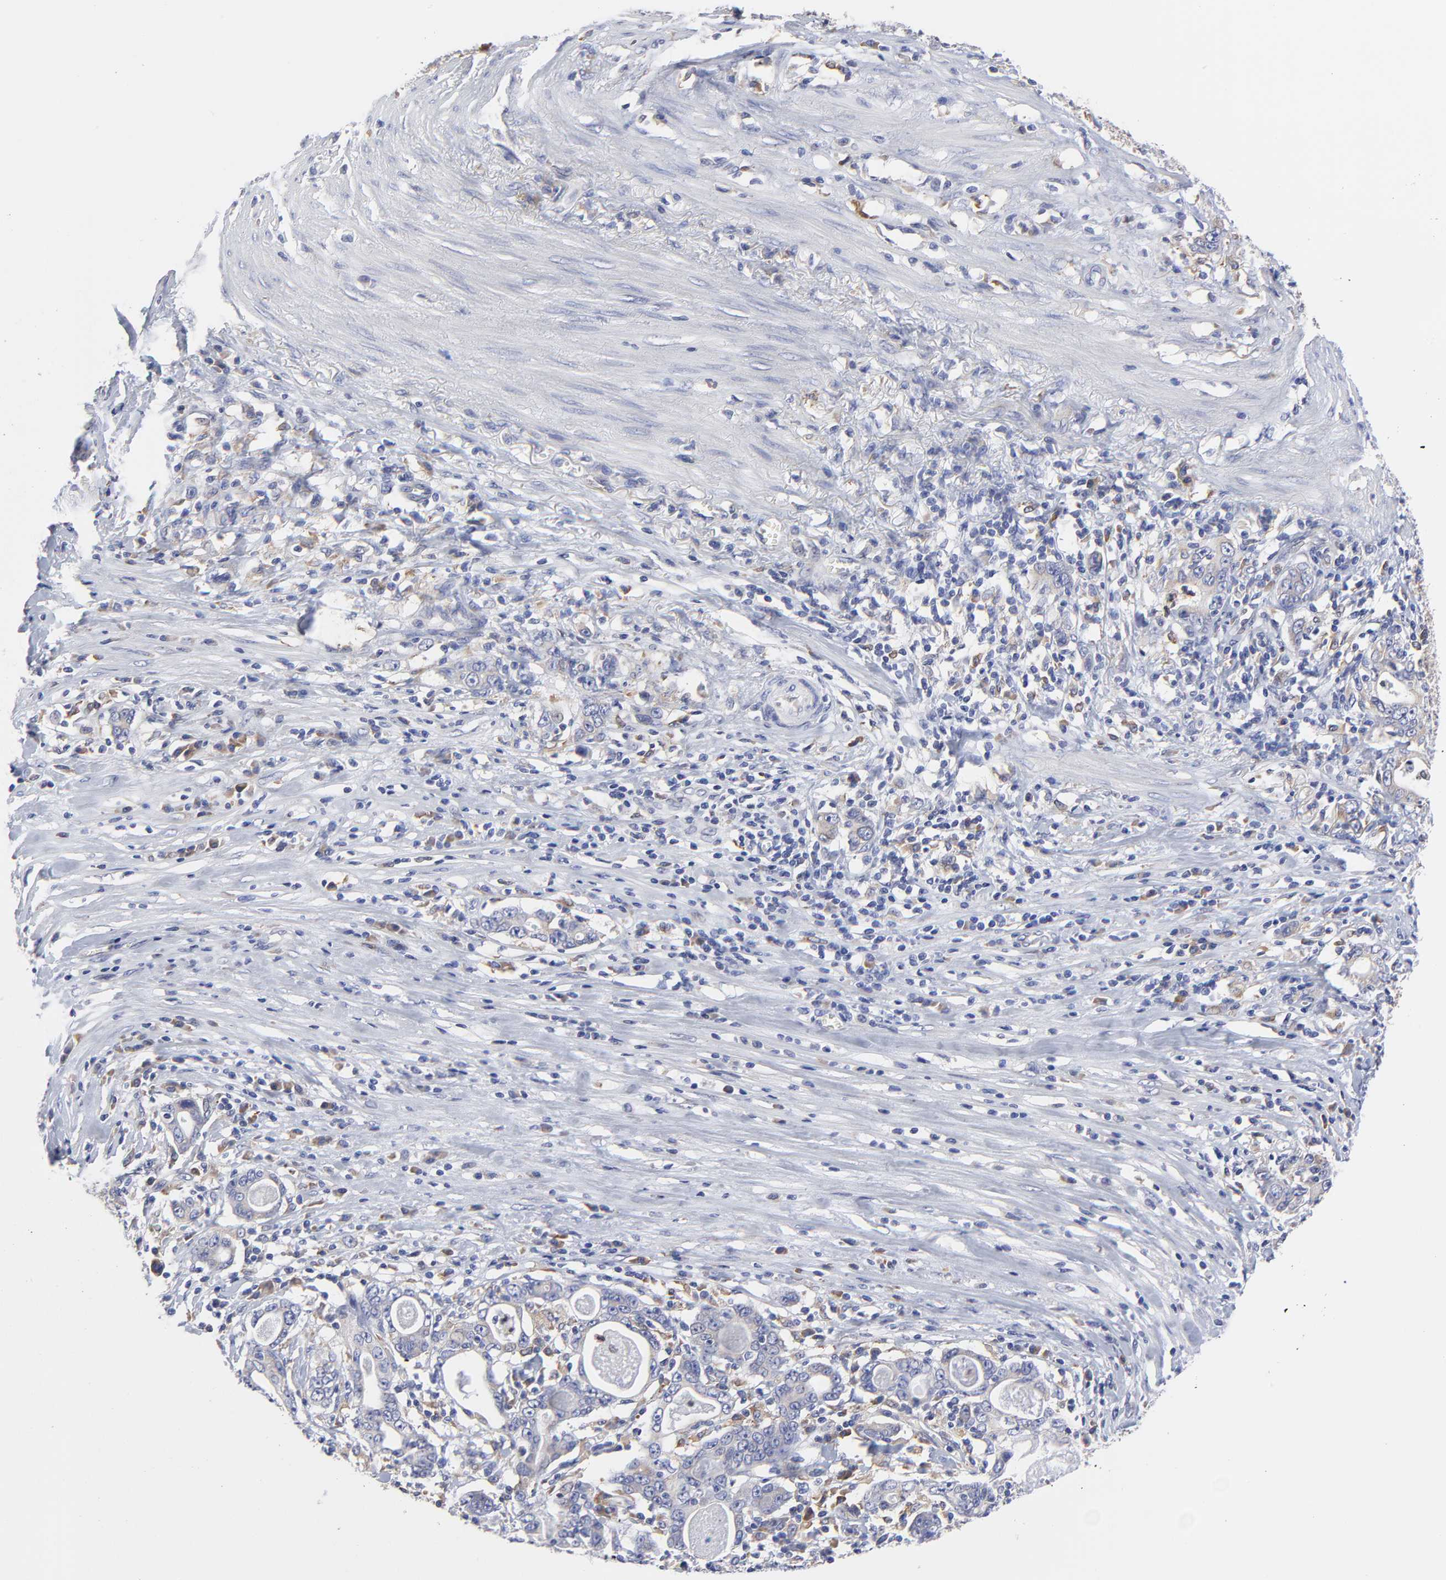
{"staining": {"intensity": "moderate", "quantity": "25%-75%", "location": "cytoplasmic/membranous"}, "tissue": "stomach cancer", "cell_type": "Tumor cells", "image_type": "cancer", "snomed": [{"axis": "morphology", "description": "Adenocarcinoma, NOS"}, {"axis": "topography", "description": "Stomach, lower"}], "caption": "This micrograph shows immunohistochemistry staining of stomach cancer (adenocarcinoma), with medium moderate cytoplasmic/membranous expression in about 25%-75% of tumor cells.", "gene": "MOSPD2", "patient": {"sex": "female", "age": 72}}